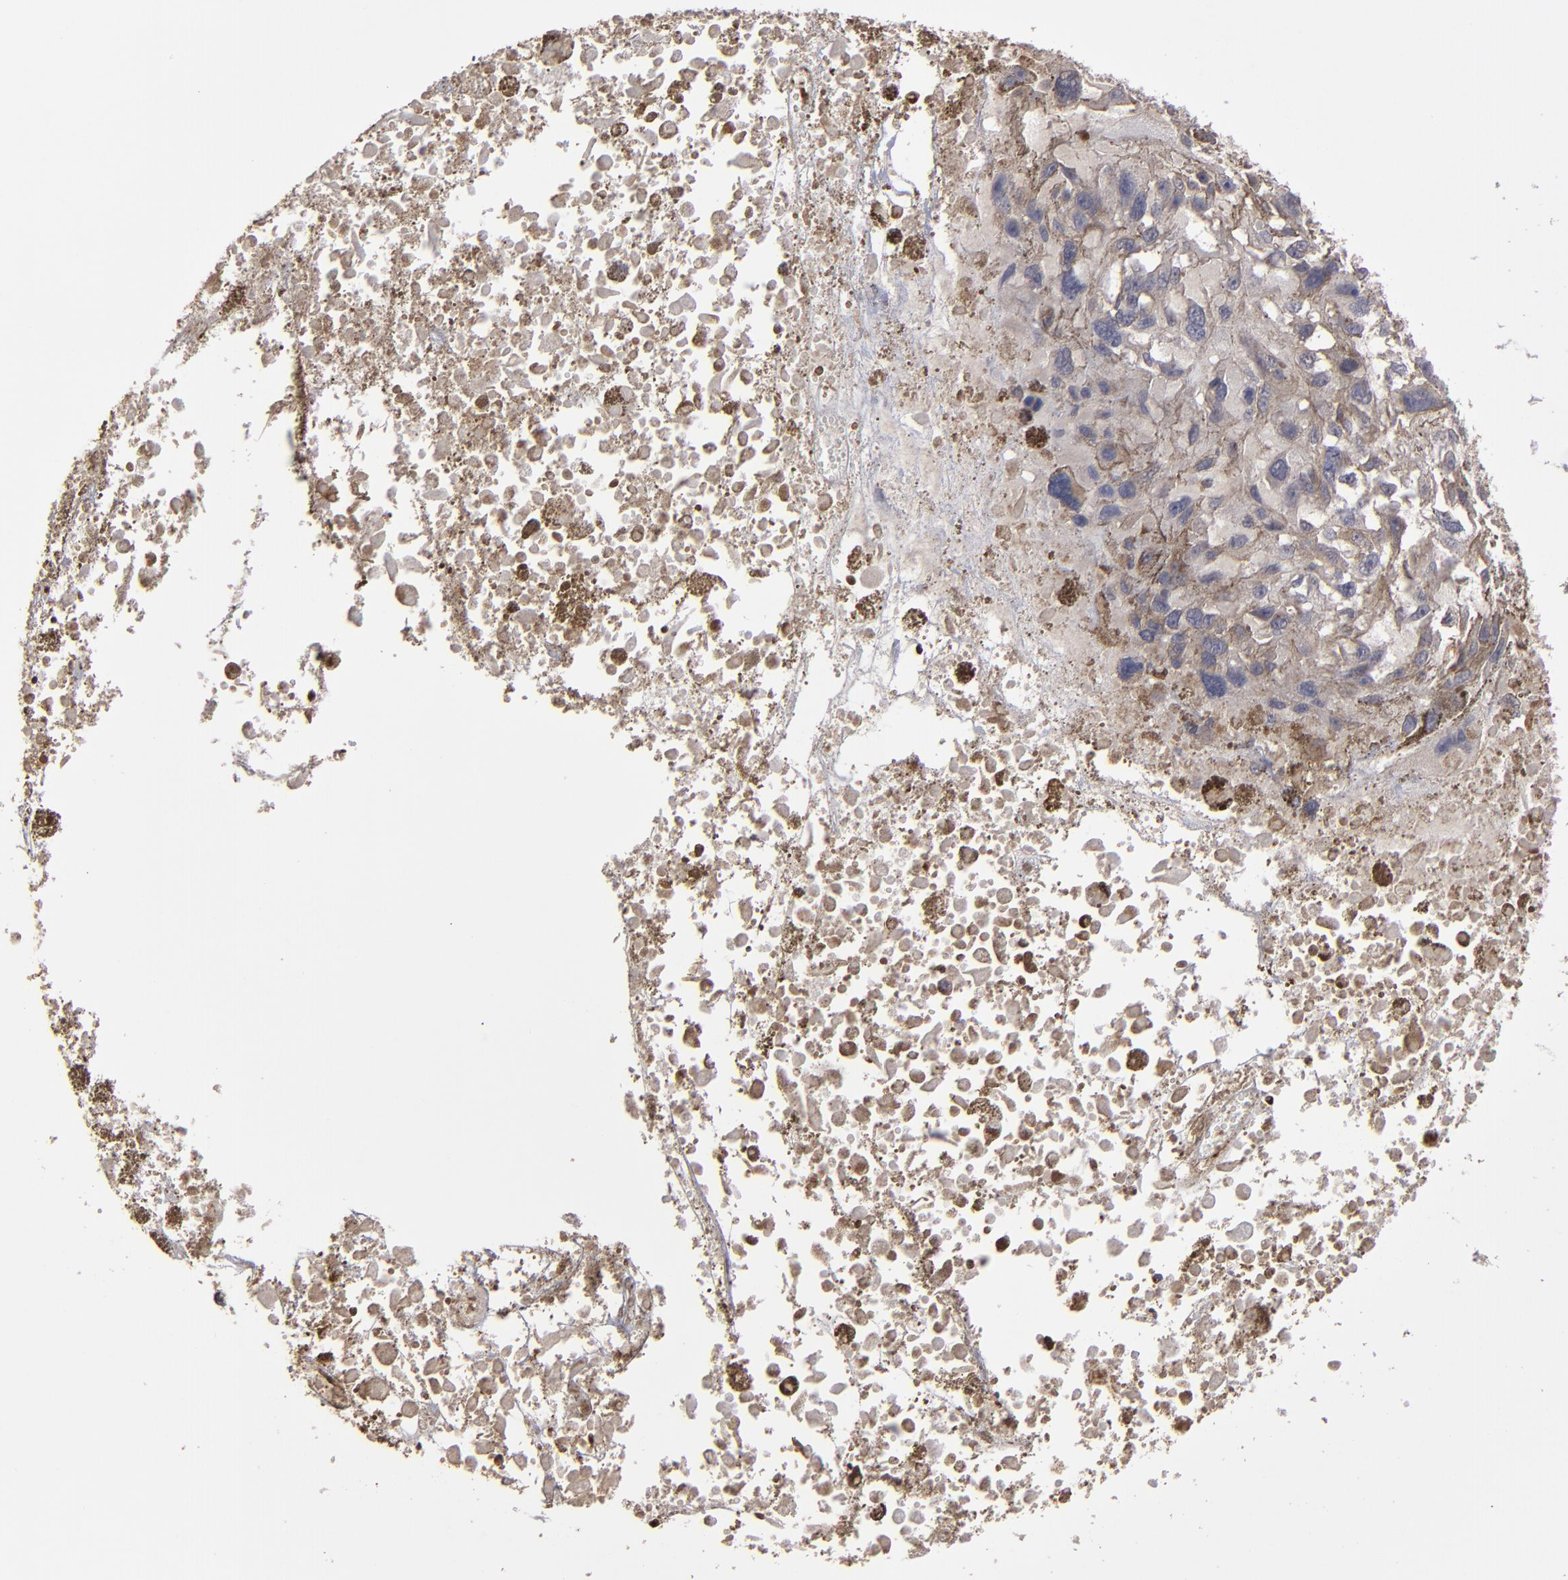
{"staining": {"intensity": "weak", "quantity": "25%-75%", "location": "cytoplasmic/membranous"}, "tissue": "melanoma", "cell_type": "Tumor cells", "image_type": "cancer", "snomed": [{"axis": "morphology", "description": "Malignant melanoma, Metastatic site"}, {"axis": "topography", "description": "Lymph node"}], "caption": "Immunohistochemistry of malignant melanoma (metastatic site) reveals low levels of weak cytoplasmic/membranous staining in approximately 25%-75% of tumor cells.", "gene": "ITGB5", "patient": {"sex": "male", "age": 59}}